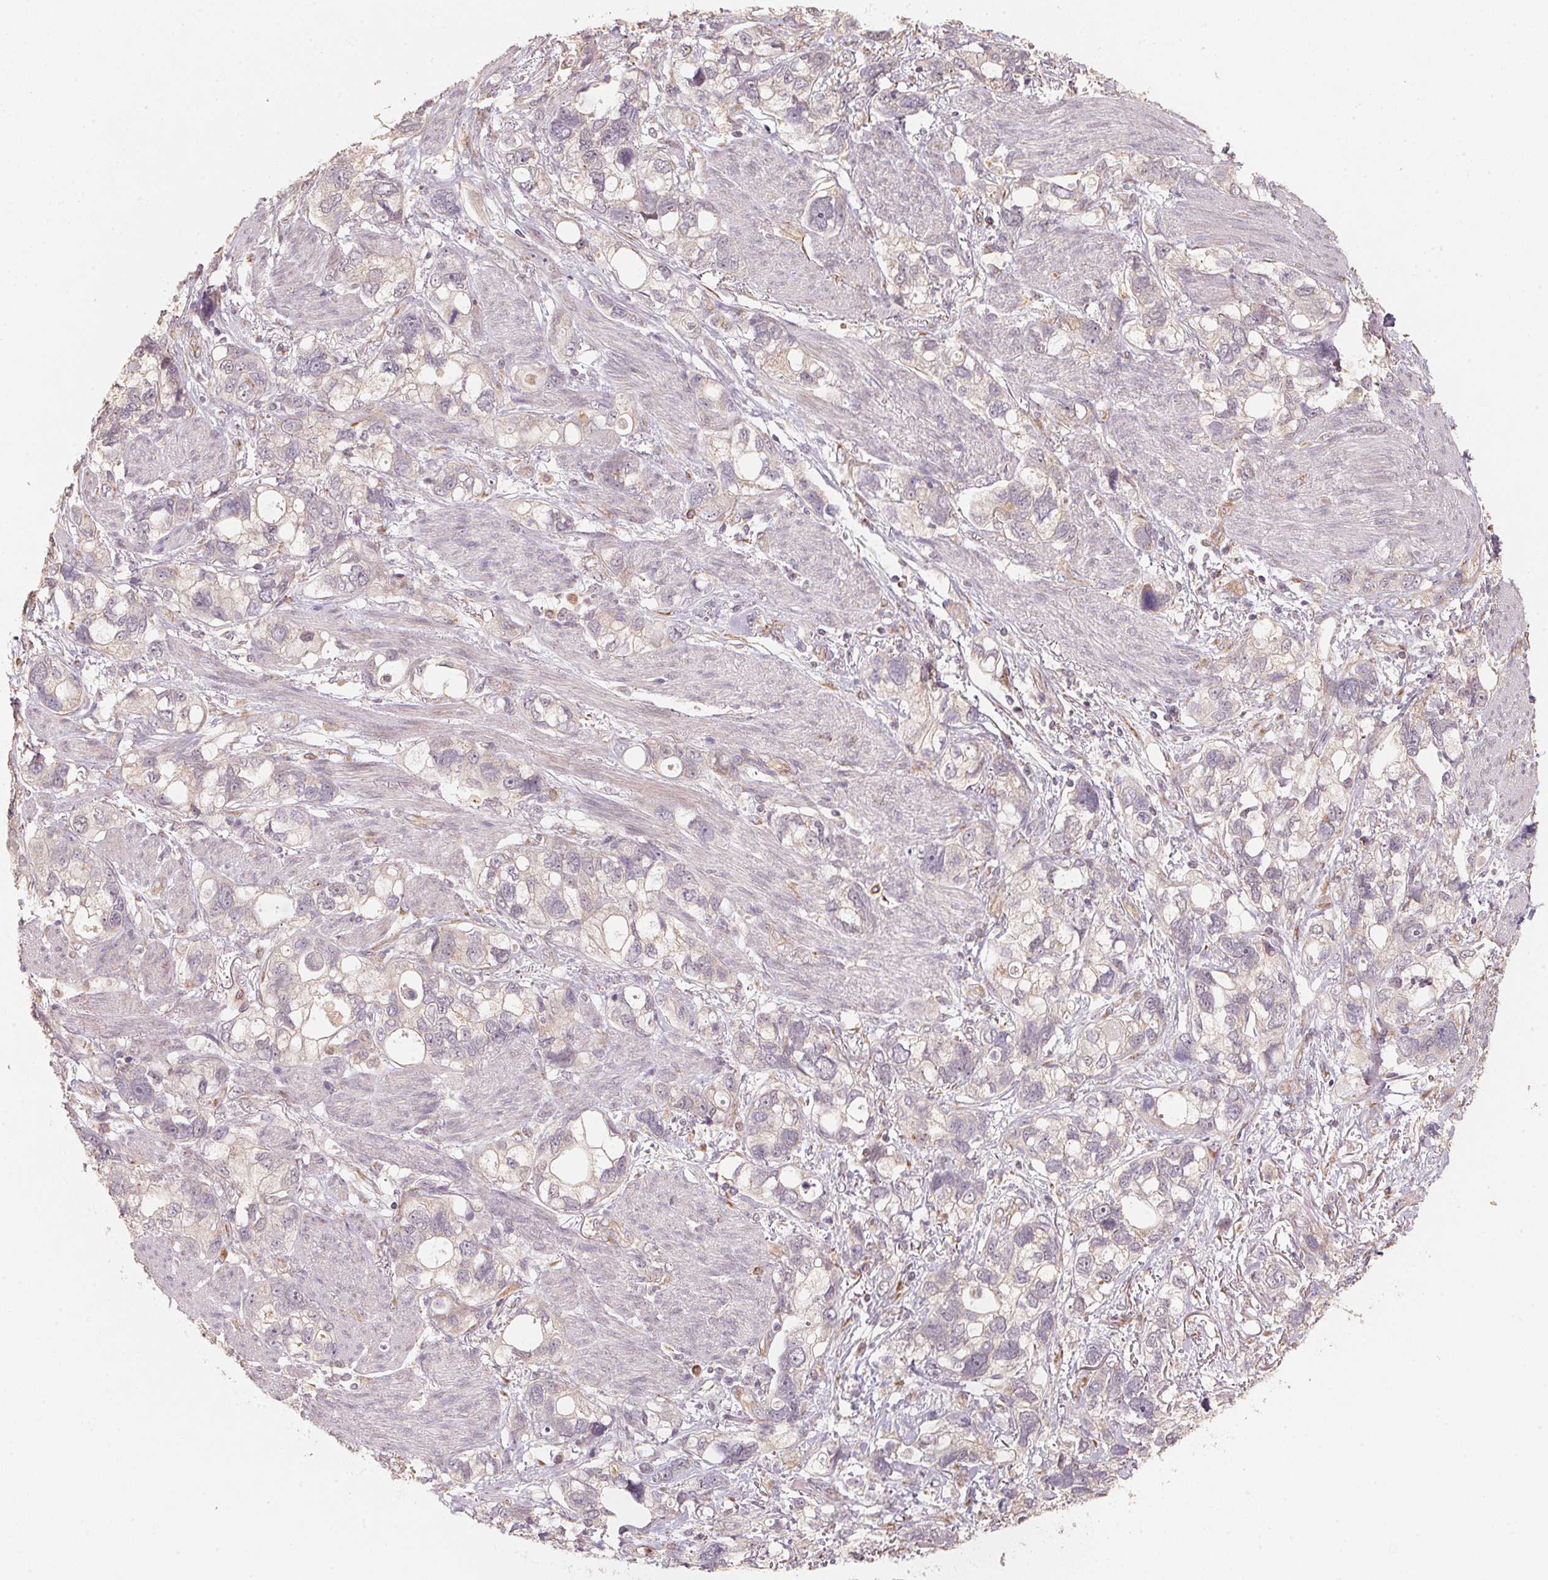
{"staining": {"intensity": "negative", "quantity": "none", "location": "none"}, "tissue": "stomach cancer", "cell_type": "Tumor cells", "image_type": "cancer", "snomed": [{"axis": "morphology", "description": "Adenocarcinoma, NOS"}, {"axis": "topography", "description": "Stomach, upper"}], "caption": "There is no significant expression in tumor cells of stomach cancer (adenocarcinoma).", "gene": "TSPAN12", "patient": {"sex": "female", "age": 81}}